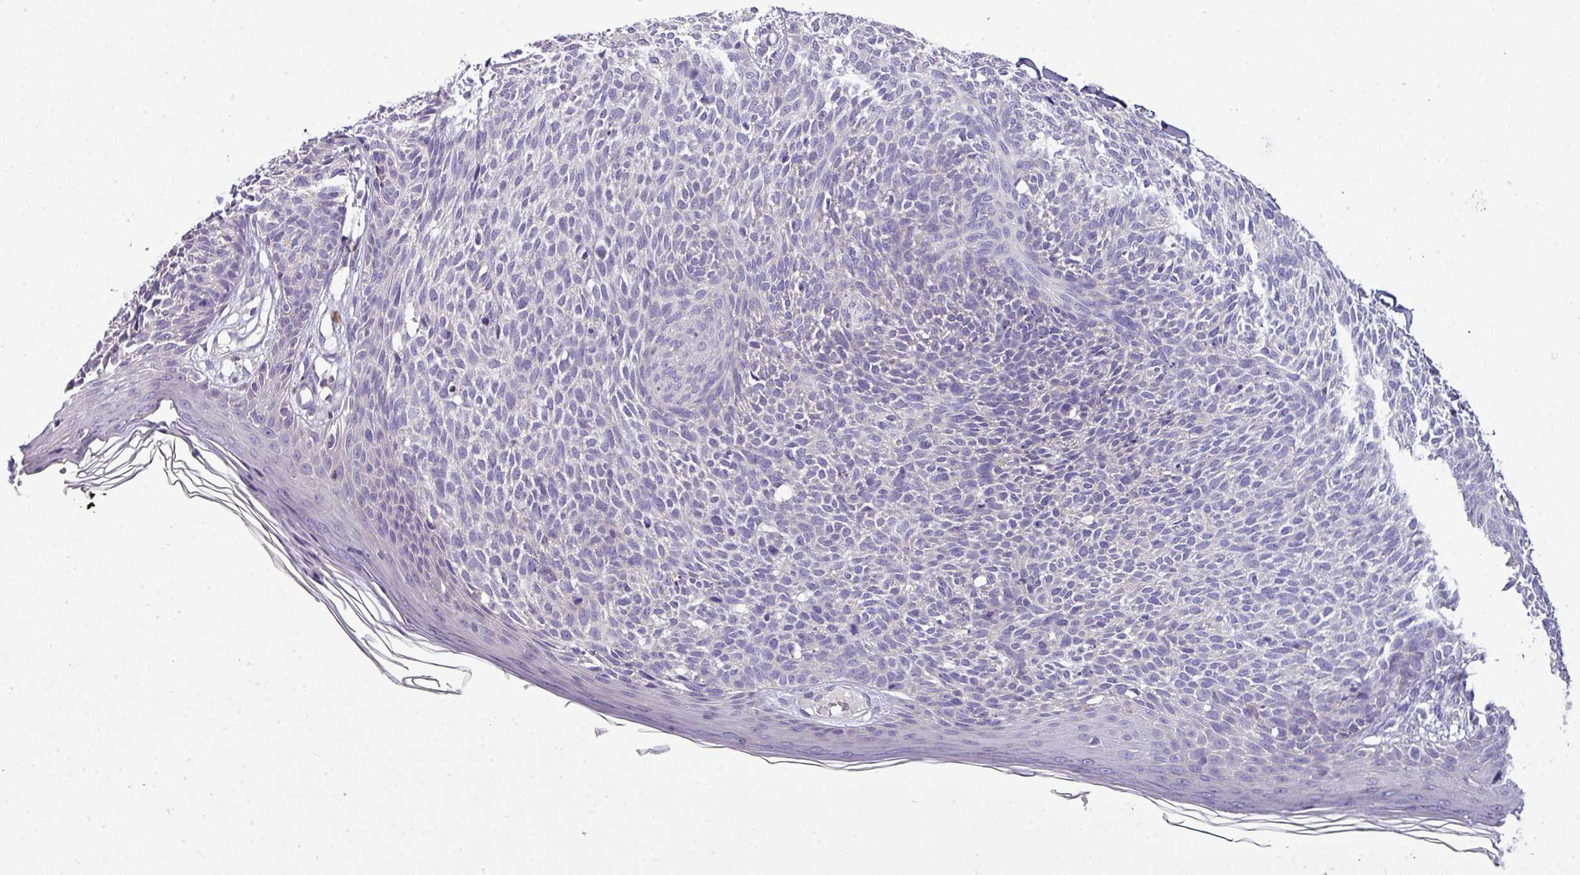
{"staining": {"intensity": "negative", "quantity": "none", "location": "none"}, "tissue": "skin cancer", "cell_type": "Tumor cells", "image_type": "cancer", "snomed": [{"axis": "morphology", "description": "Basal cell carcinoma"}, {"axis": "topography", "description": "Skin"}], "caption": "IHC histopathology image of human basal cell carcinoma (skin) stained for a protein (brown), which displays no expression in tumor cells. (Stains: DAB (3,3'-diaminobenzidine) IHC with hematoxylin counter stain, Microscopy: brightfield microscopy at high magnification).", "gene": "STAT5A", "patient": {"sex": "female", "age": 66}}